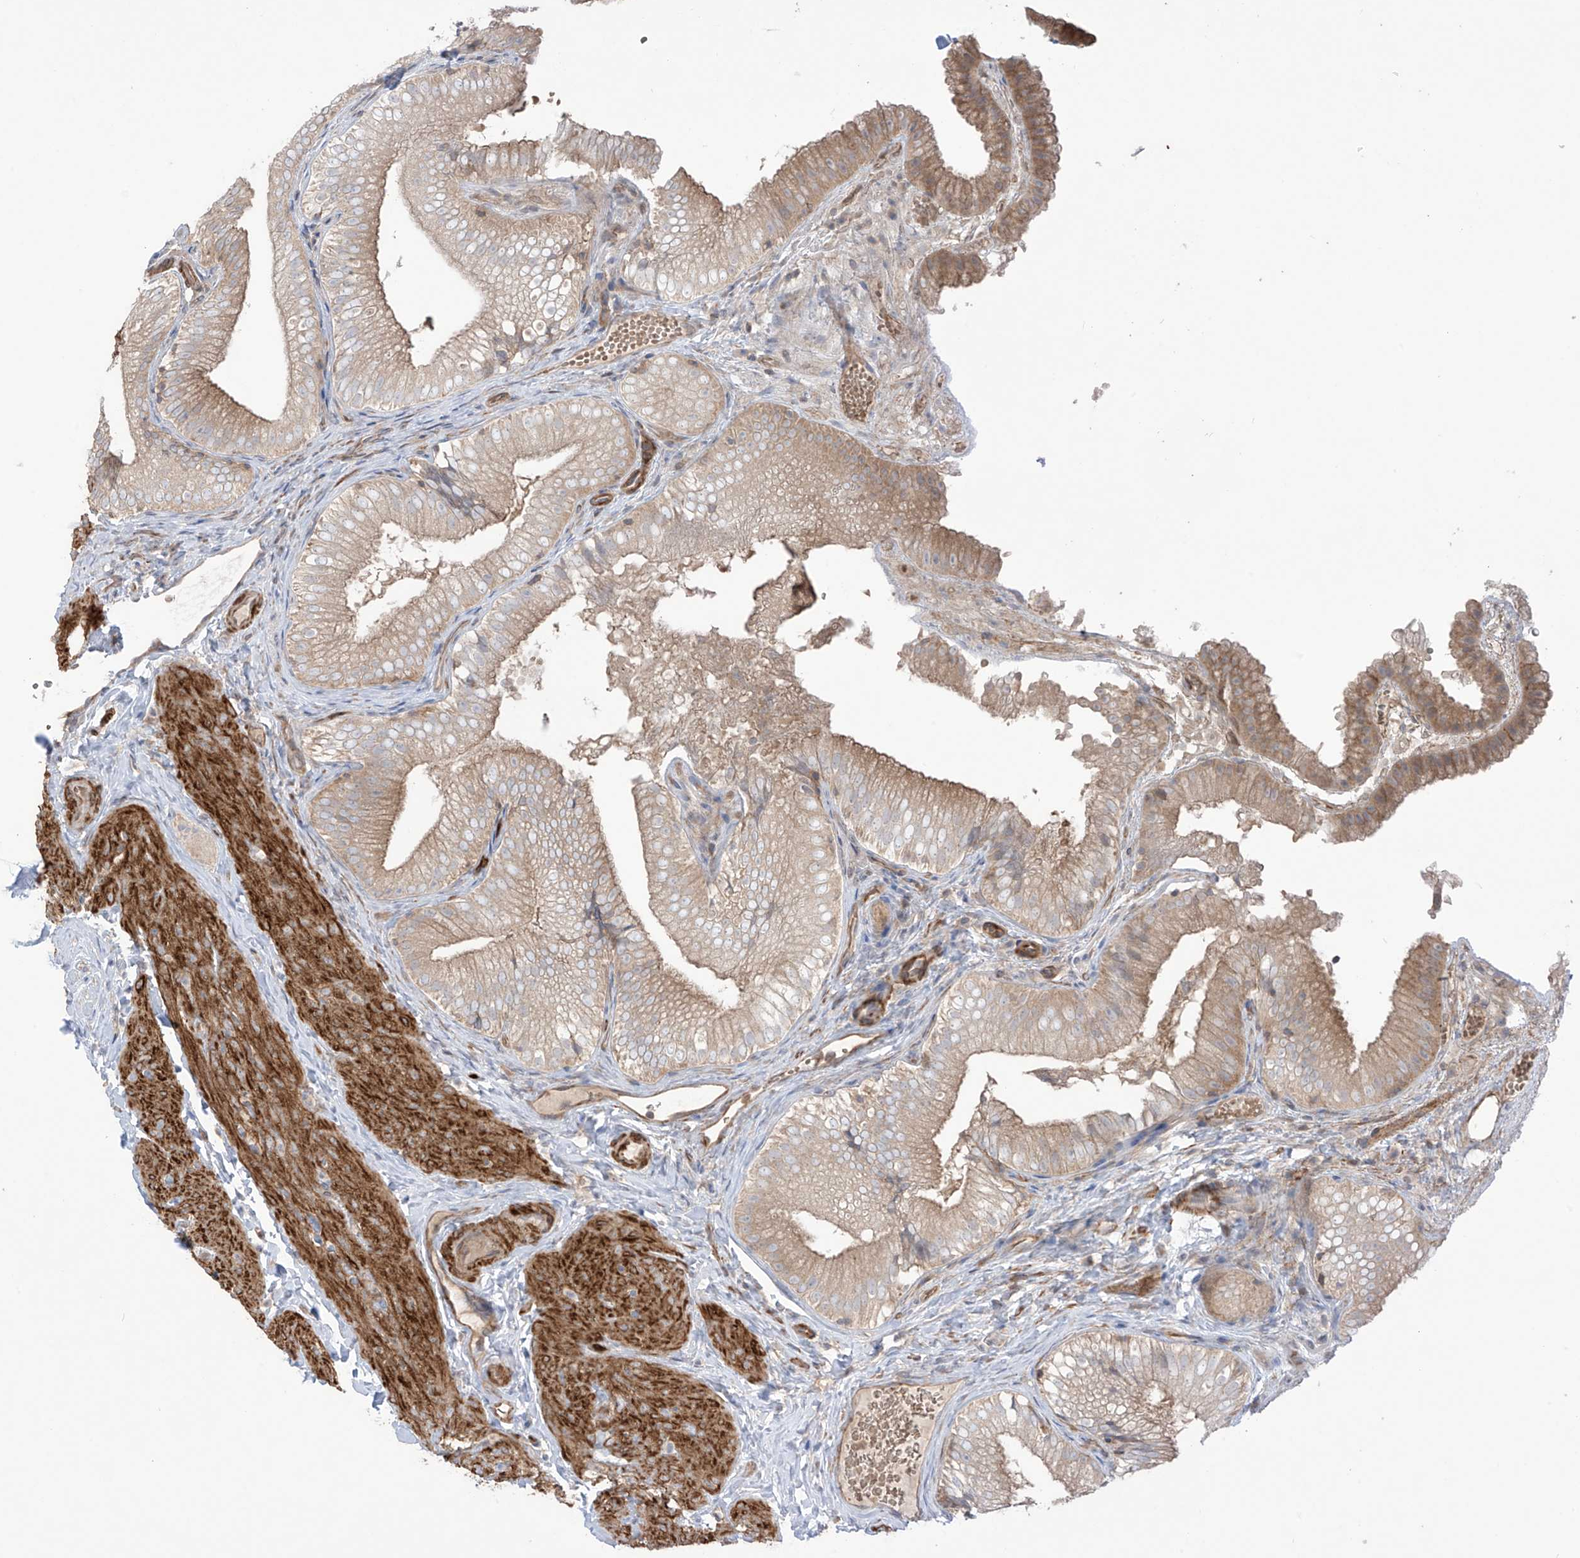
{"staining": {"intensity": "moderate", "quantity": "25%-75%", "location": "cytoplasmic/membranous"}, "tissue": "gallbladder", "cell_type": "Glandular cells", "image_type": "normal", "snomed": [{"axis": "morphology", "description": "Normal tissue, NOS"}, {"axis": "topography", "description": "Gallbladder"}], "caption": "Glandular cells show medium levels of moderate cytoplasmic/membranous positivity in approximately 25%-75% of cells in benign gallbladder.", "gene": "TRMU", "patient": {"sex": "female", "age": 30}}